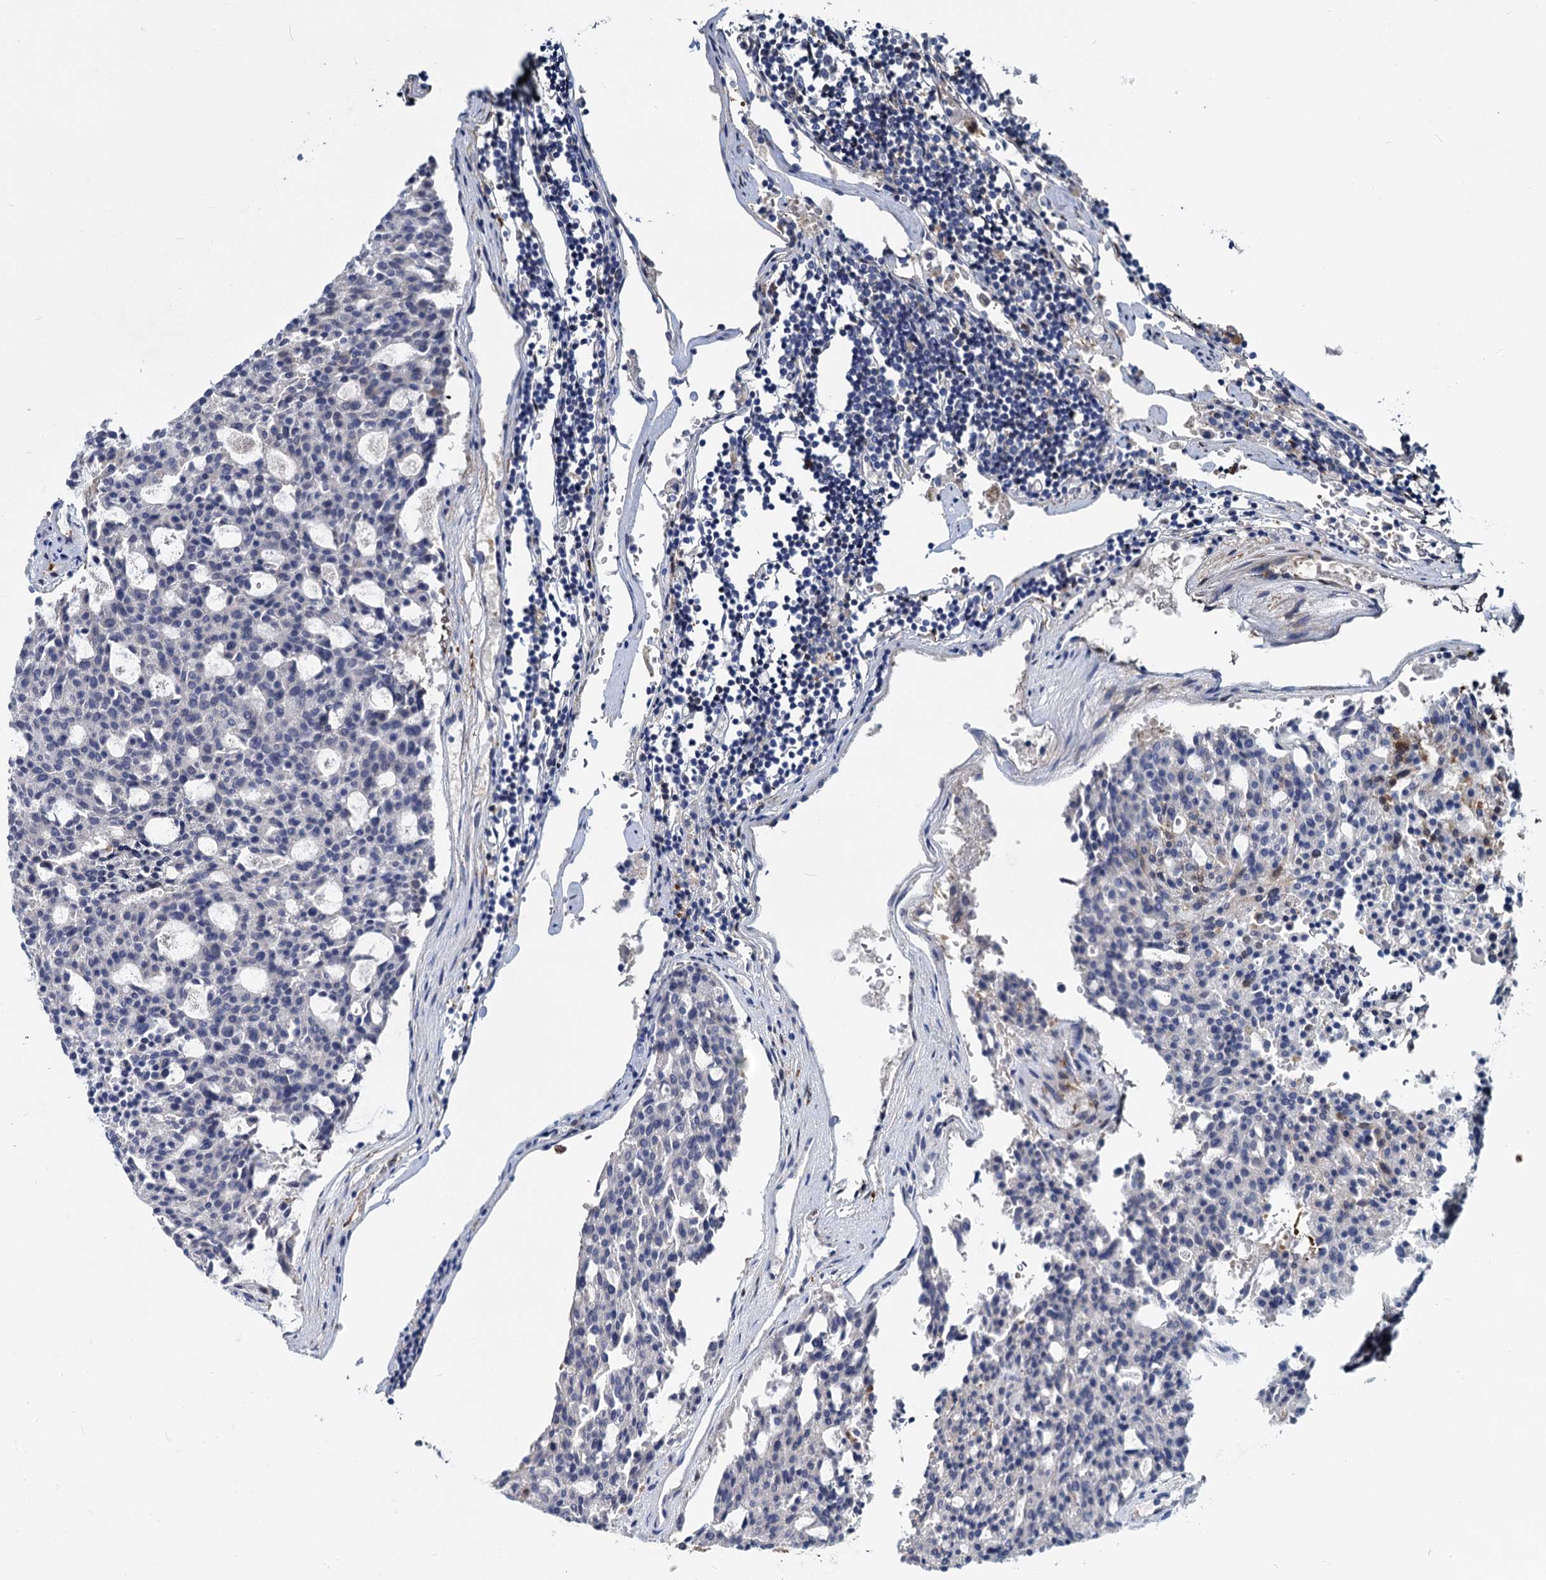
{"staining": {"intensity": "negative", "quantity": "none", "location": "none"}, "tissue": "carcinoid", "cell_type": "Tumor cells", "image_type": "cancer", "snomed": [{"axis": "morphology", "description": "Carcinoid, malignant, NOS"}, {"axis": "topography", "description": "Pancreas"}], "caption": "High power microscopy photomicrograph of an immunohistochemistry histopathology image of carcinoid, revealing no significant positivity in tumor cells.", "gene": "GSTM3", "patient": {"sex": "female", "age": 54}}